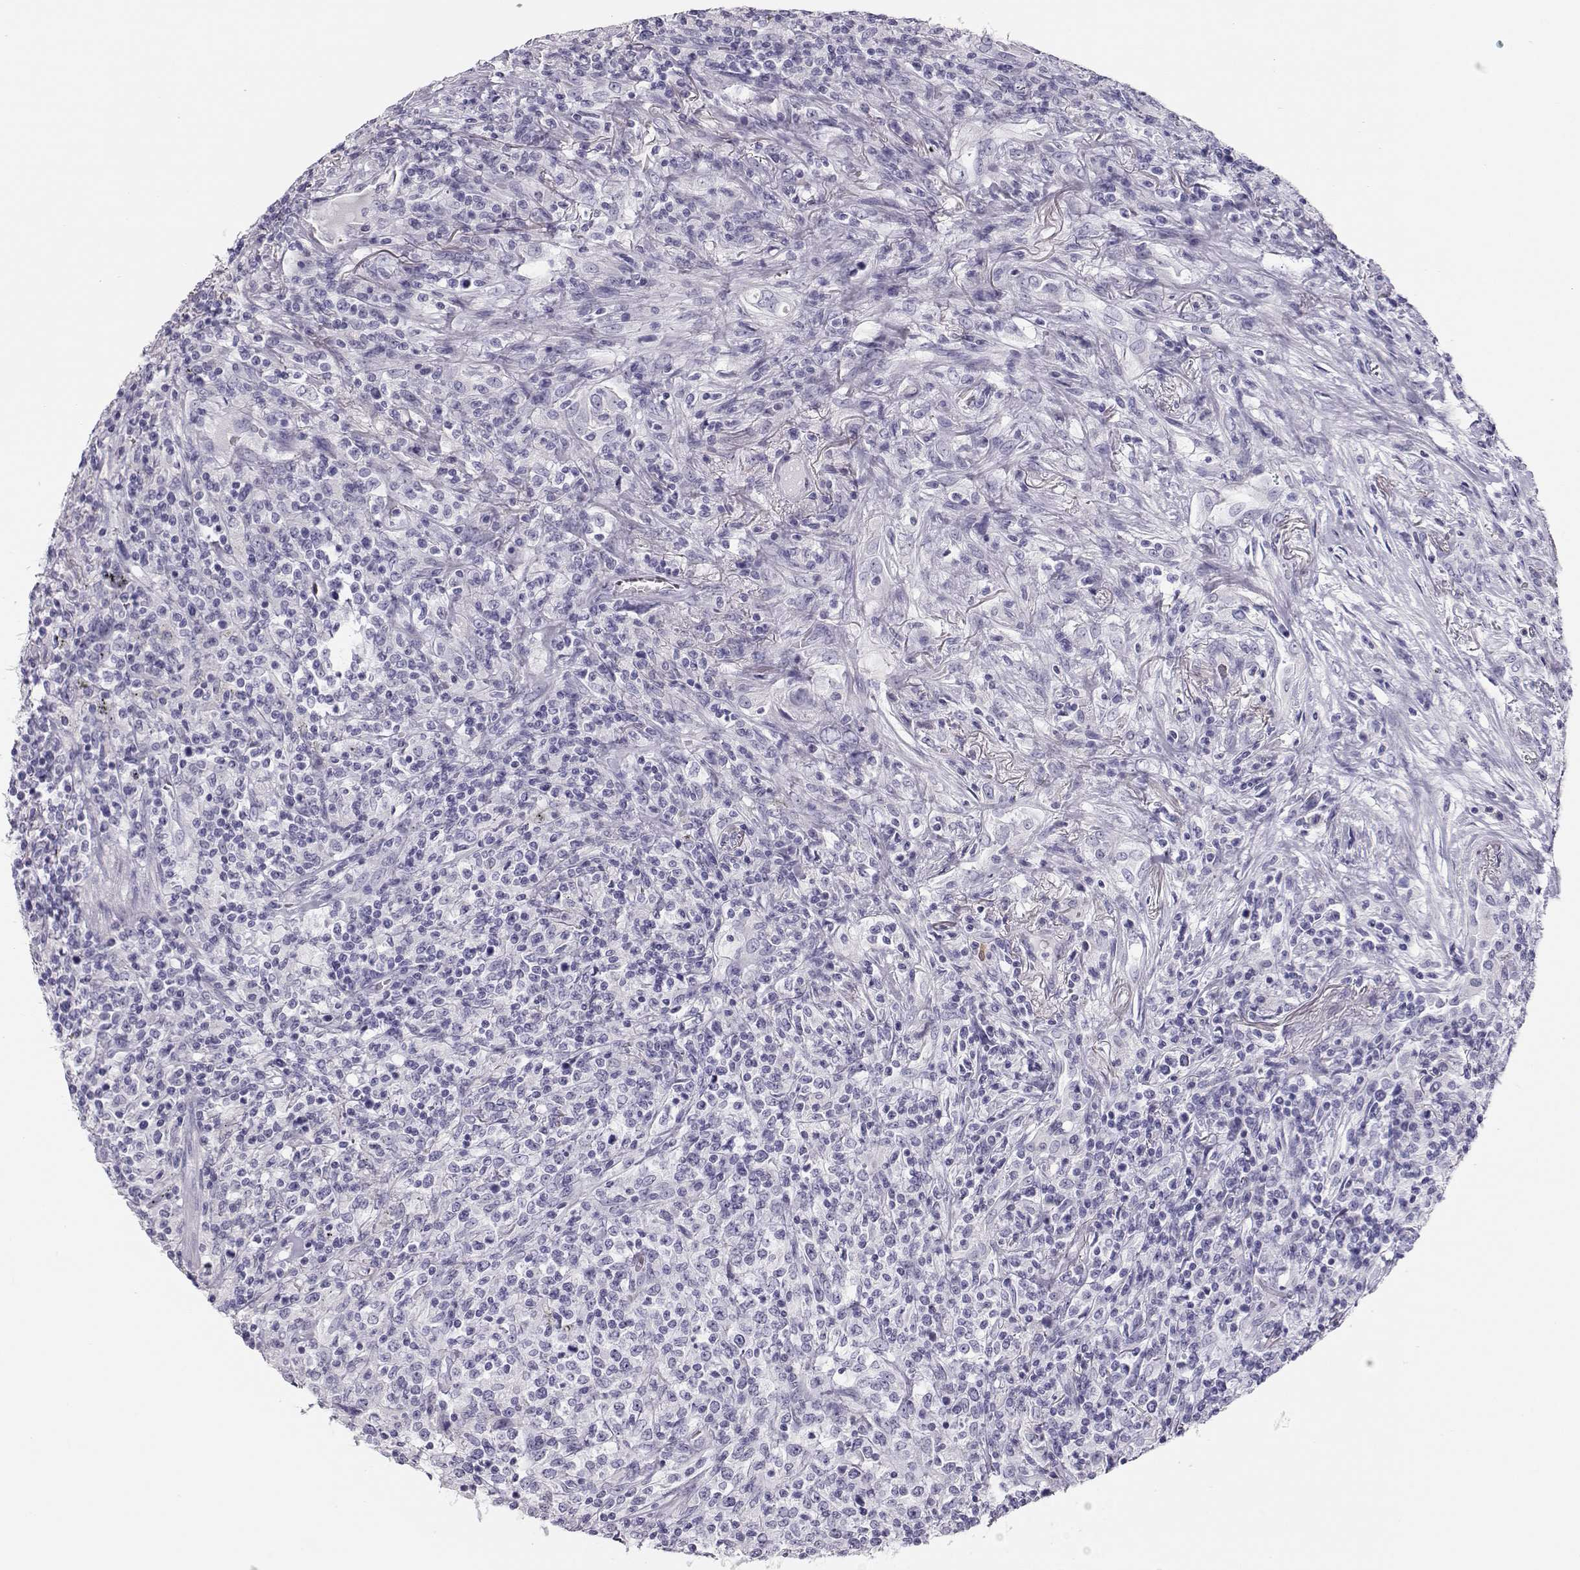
{"staining": {"intensity": "negative", "quantity": "none", "location": "none"}, "tissue": "lymphoma", "cell_type": "Tumor cells", "image_type": "cancer", "snomed": [{"axis": "morphology", "description": "Malignant lymphoma, non-Hodgkin's type, High grade"}, {"axis": "topography", "description": "Lung"}], "caption": "Tumor cells show no significant staining in high-grade malignant lymphoma, non-Hodgkin's type.", "gene": "MAGEC1", "patient": {"sex": "male", "age": 79}}